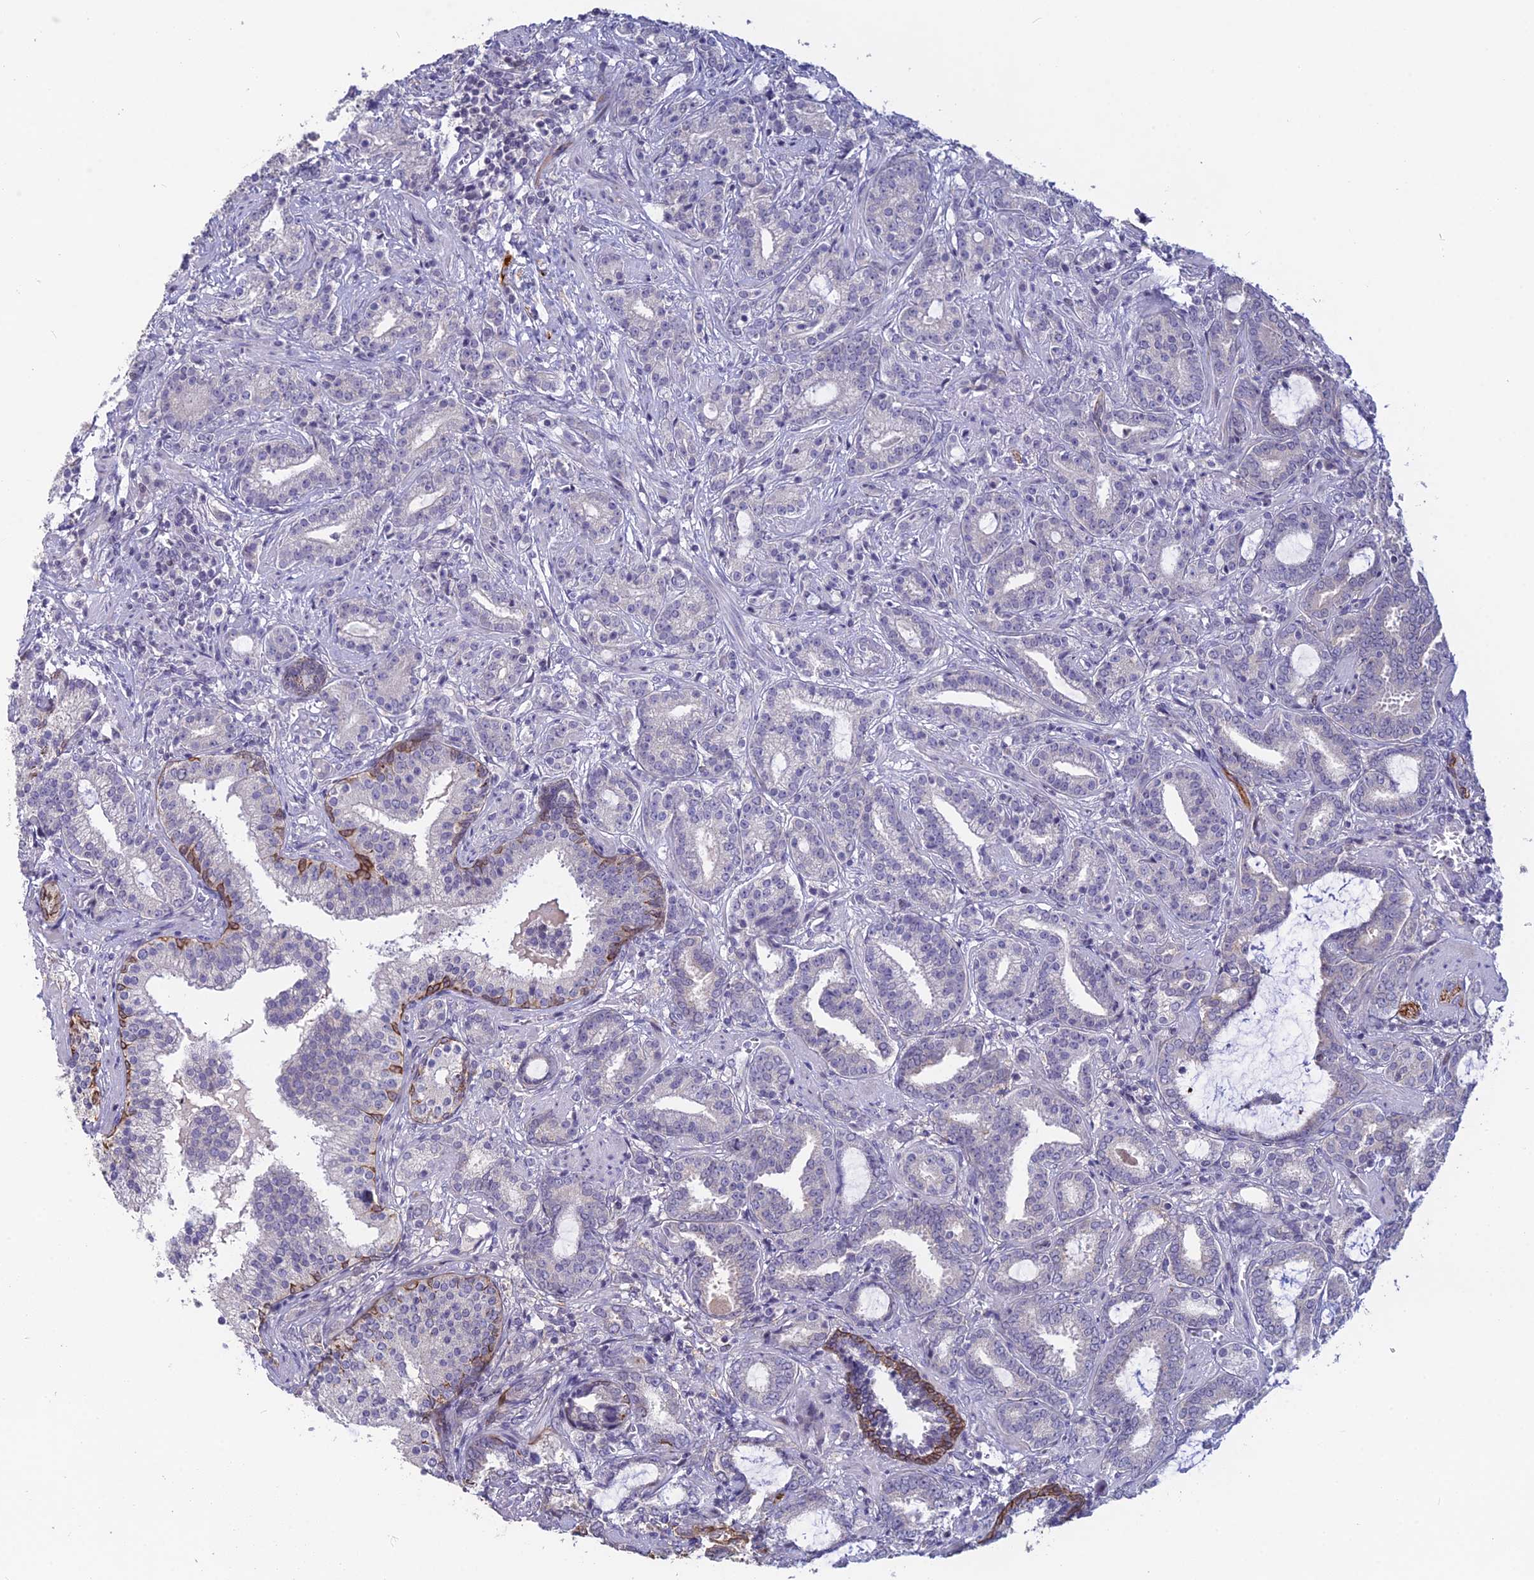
{"staining": {"intensity": "negative", "quantity": "none", "location": "none"}, "tissue": "prostate cancer", "cell_type": "Tumor cells", "image_type": "cancer", "snomed": [{"axis": "morphology", "description": "Adenocarcinoma, High grade"}, {"axis": "topography", "description": "Prostate and seminal vesicle, NOS"}], "caption": "The micrograph displays no significant staining in tumor cells of prostate cancer (high-grade adenocarcinoma).", "gene": "TMEM134", "patient": {"sex": "male", "age": 67}}